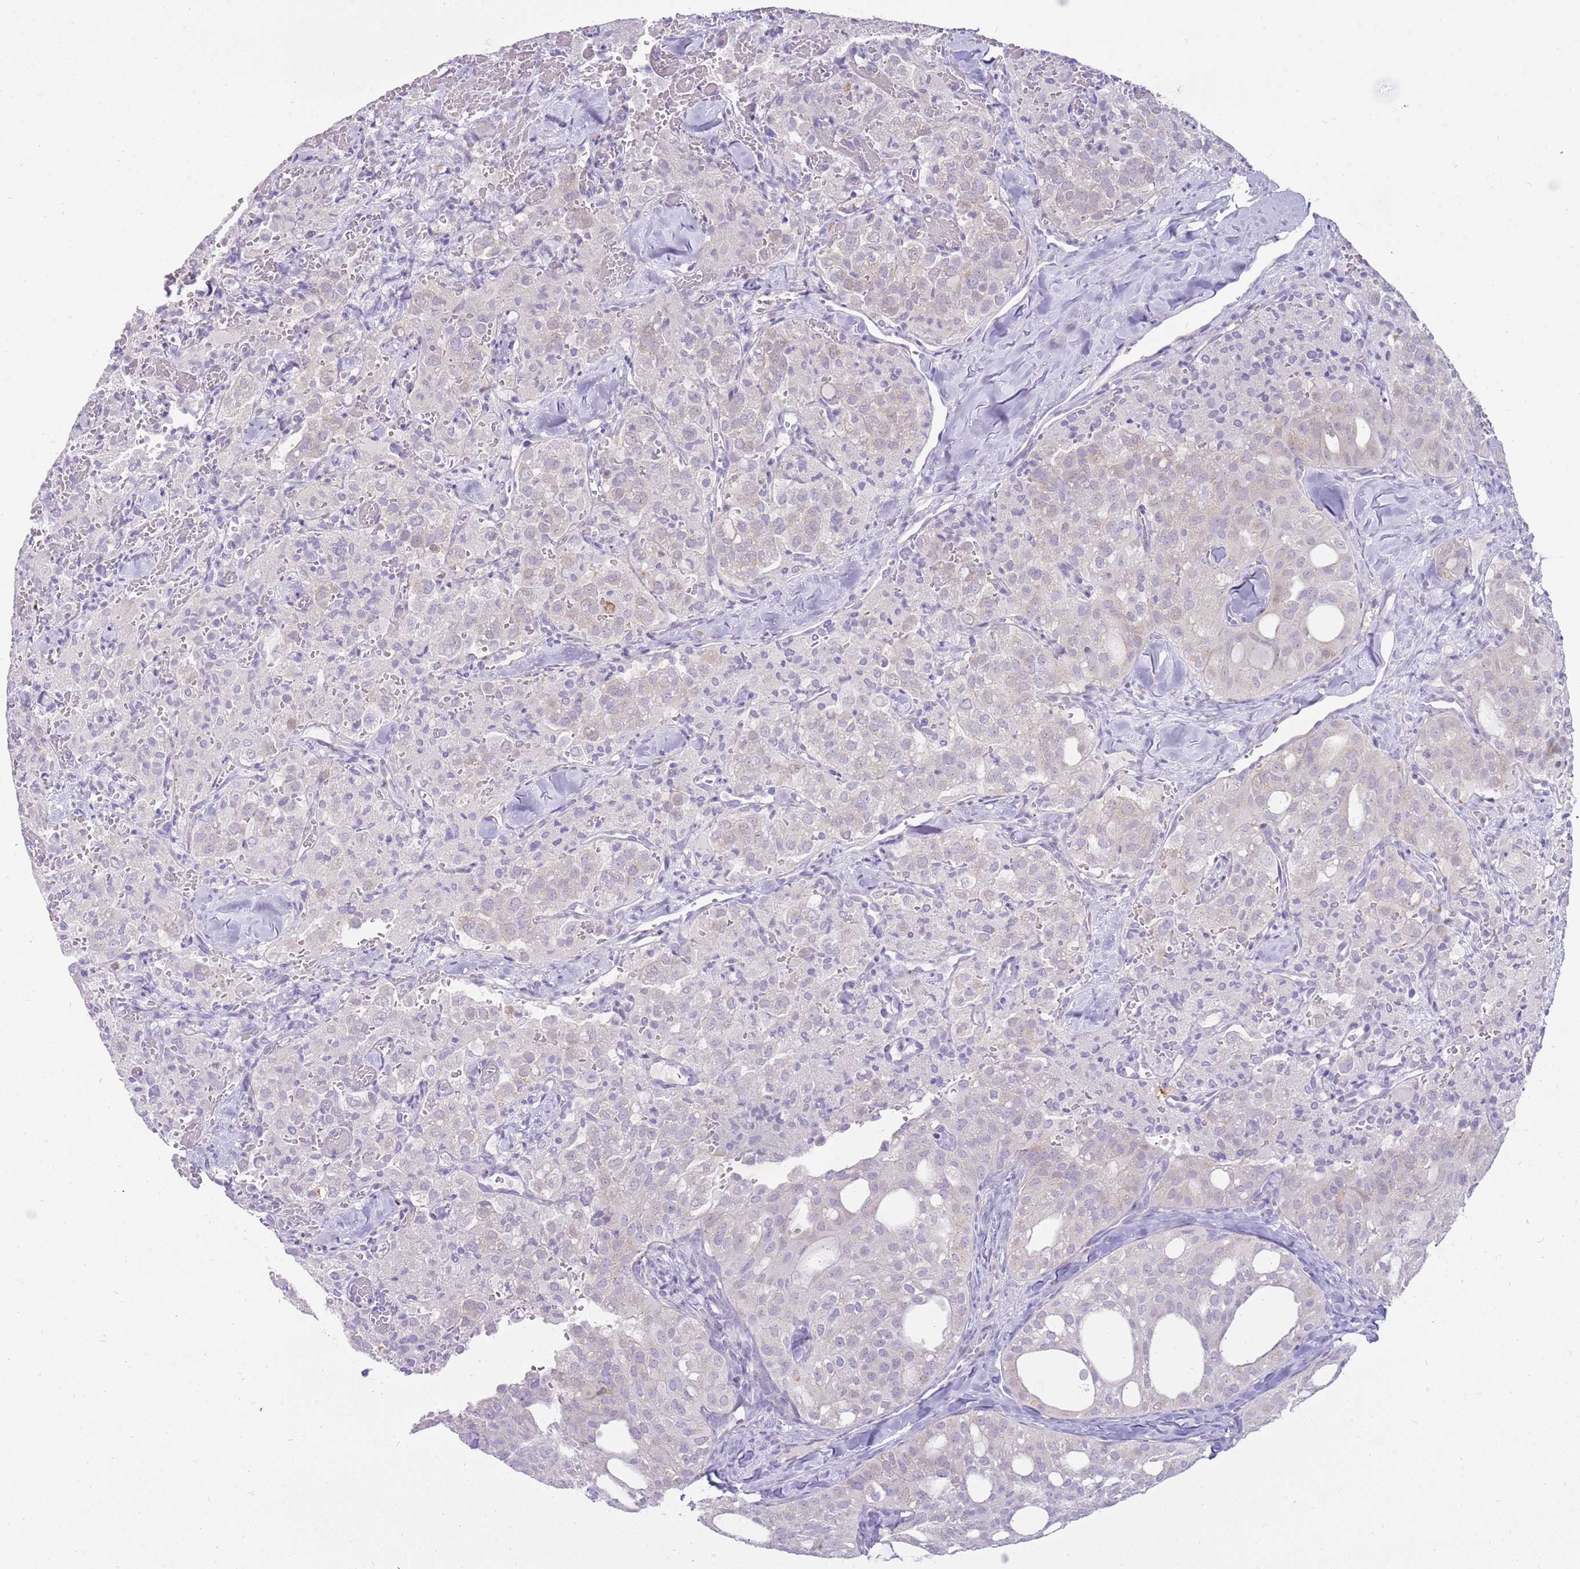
{"staining": {"intensity": "negative", "quantity": "none", "location": "none"}, "tissue": "thyroid cancer", "cell_type": "Tumor cells", "image_type": "cancer", "snomed": [{"axis": "morphology", "description": "Follicular adenoma carcinoma, NOS"}, {"axis": "topography", "description": "Thyroid gland"}], "caption": "Tumor cells are negative for protein expression in human thyroid cancer.", "gene": "DIPK1C", "patient": {"sex": "male", "age": 75}}